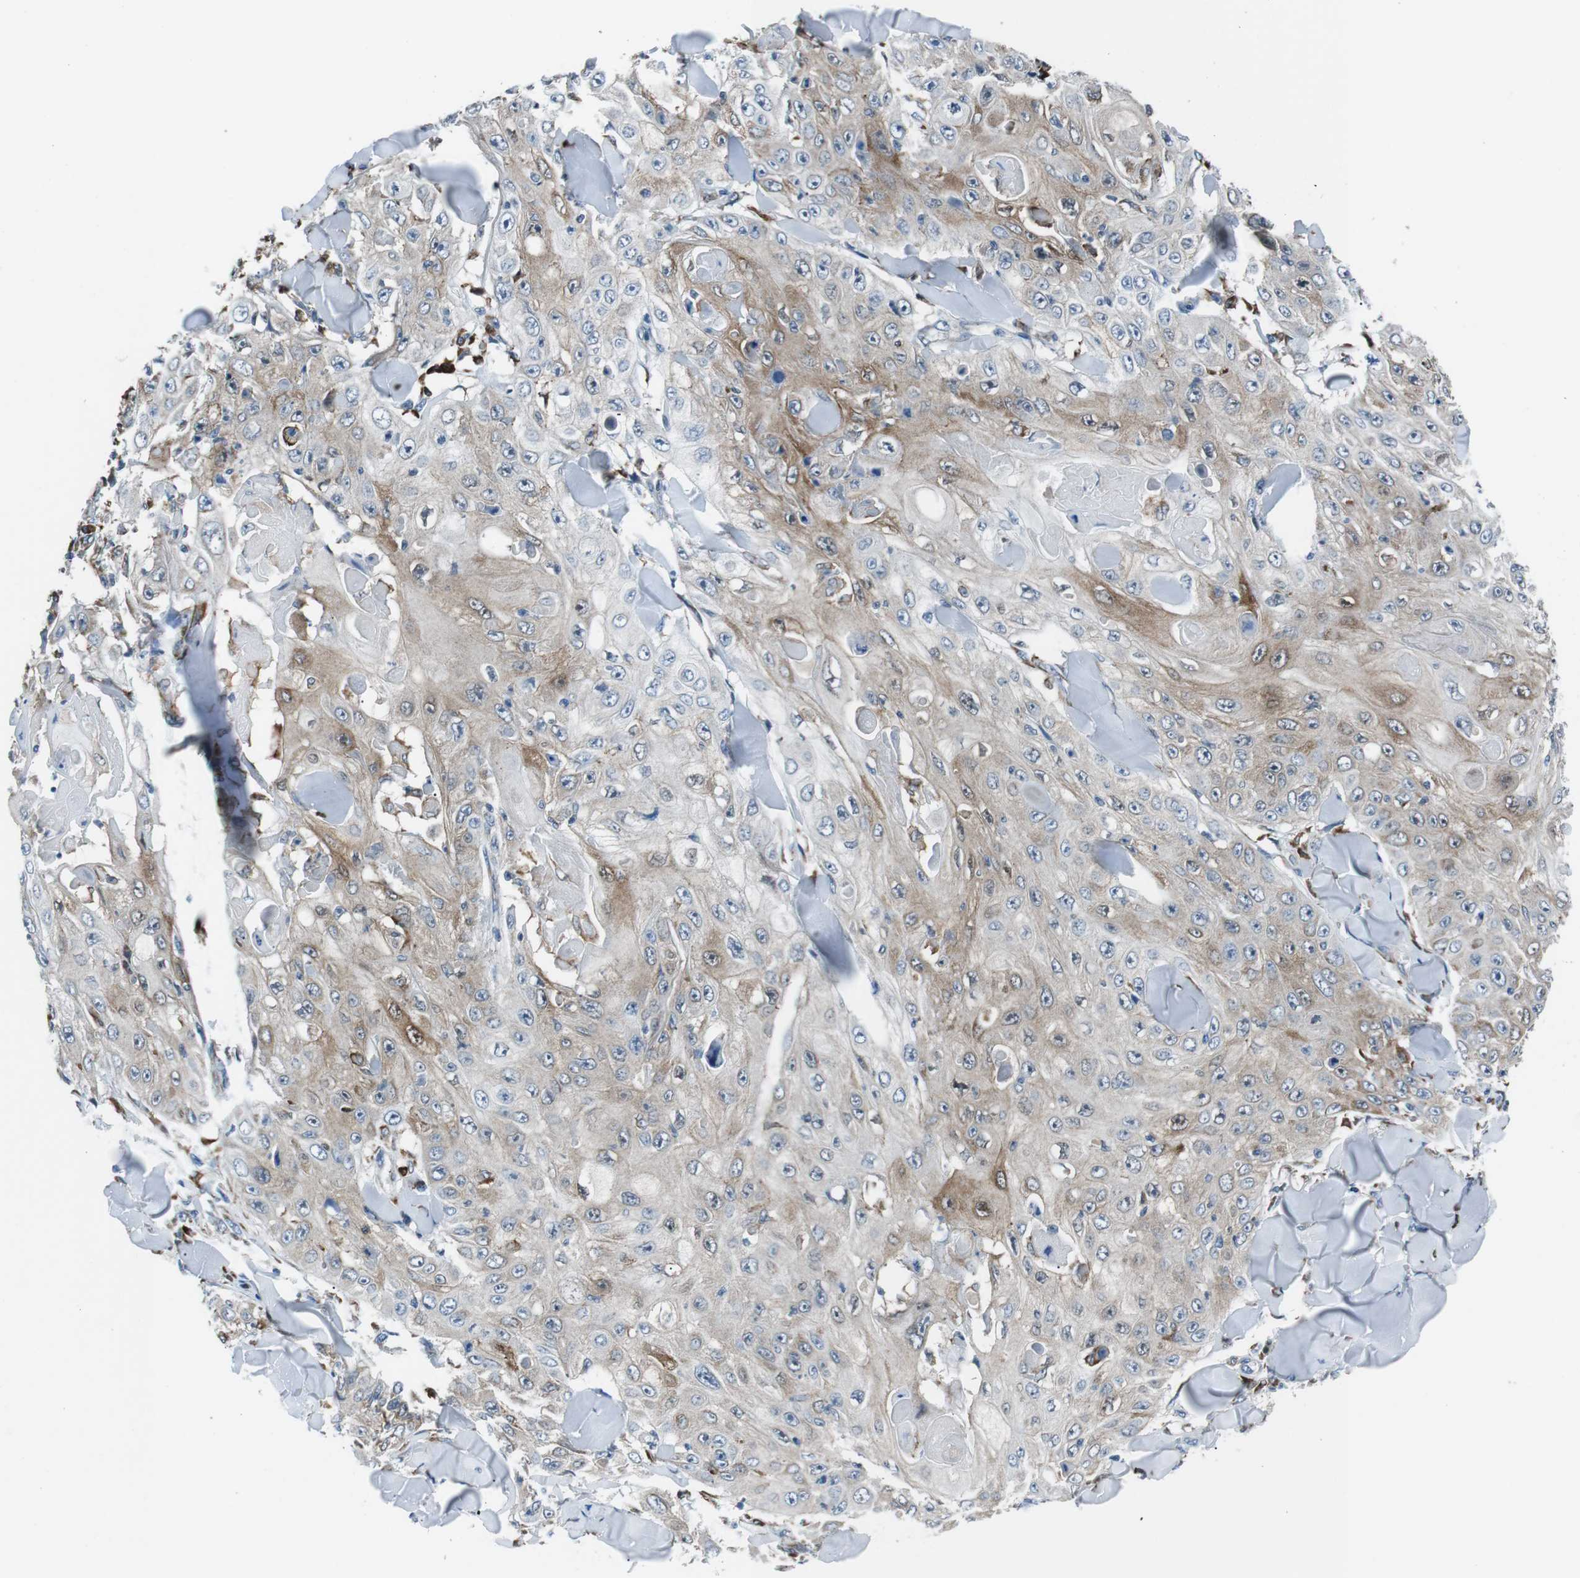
{"staining": {"intensity": "weak", "quantity": ">75%", "location": "cytoplasmic/membranous"}, "tissue": "skin cancer", "cell_type": "Tumor cells", "image_type": "cancer", "snomed": [{"axis": "morphology", "description": "Squamous cell carcinoma, NOS"}, {"axis": "topography", "description": "Skin"}], "caption": "This image demonstrates squamous cell carcinoma (skin) stained with immunohistochemistry to label a protein in brown. The cytoplasmic/membranous of tumor cells show weak positivity for the protein. Nuclei are counter-stained blue.", "gene": "BLNK", "patient": {"sex": "male", "age": 86}}